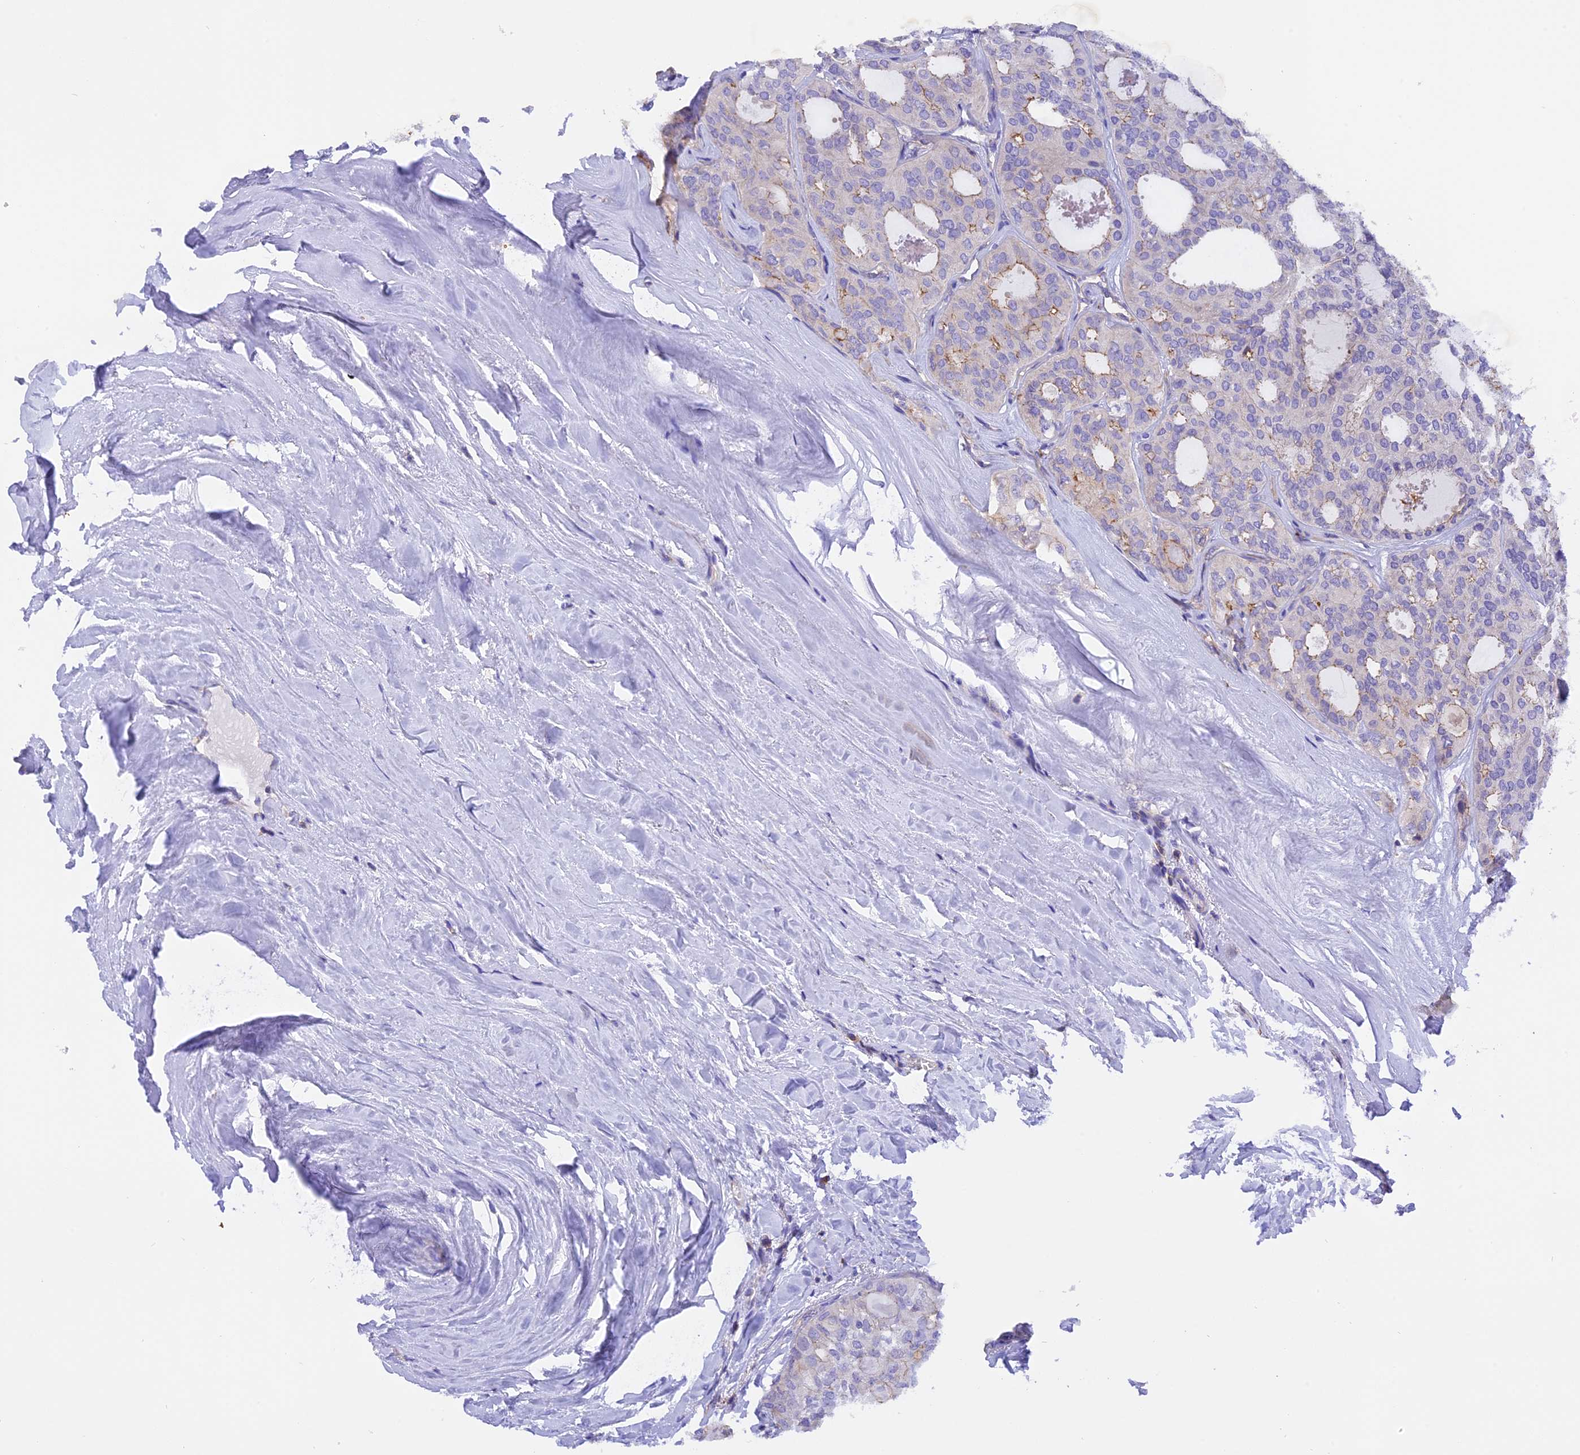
{"staining": {"intensity": "moderate", "quantity": "<25%", "location": "cytoplasmic/membranous"}, "tissue": "thyroid cancer", "cell_type": "Tumor cells", "image_type": "cancer", "snomed": [{"axis": "morphology", "description": "Follicular adenoma carcinoma, NOS"}, {"axis": "topography", "description": "Thyroid gland"}], "caption": "A high-resolution histopathology image shows IHC staining of follicular adenoma carcinoma (thyroid), which demonstrates moderate cytoplasmic/membranous expression in about <25% of tumor cells.", "gene": "FAM193A", "patient": {"sex": "male", "age": 75}}